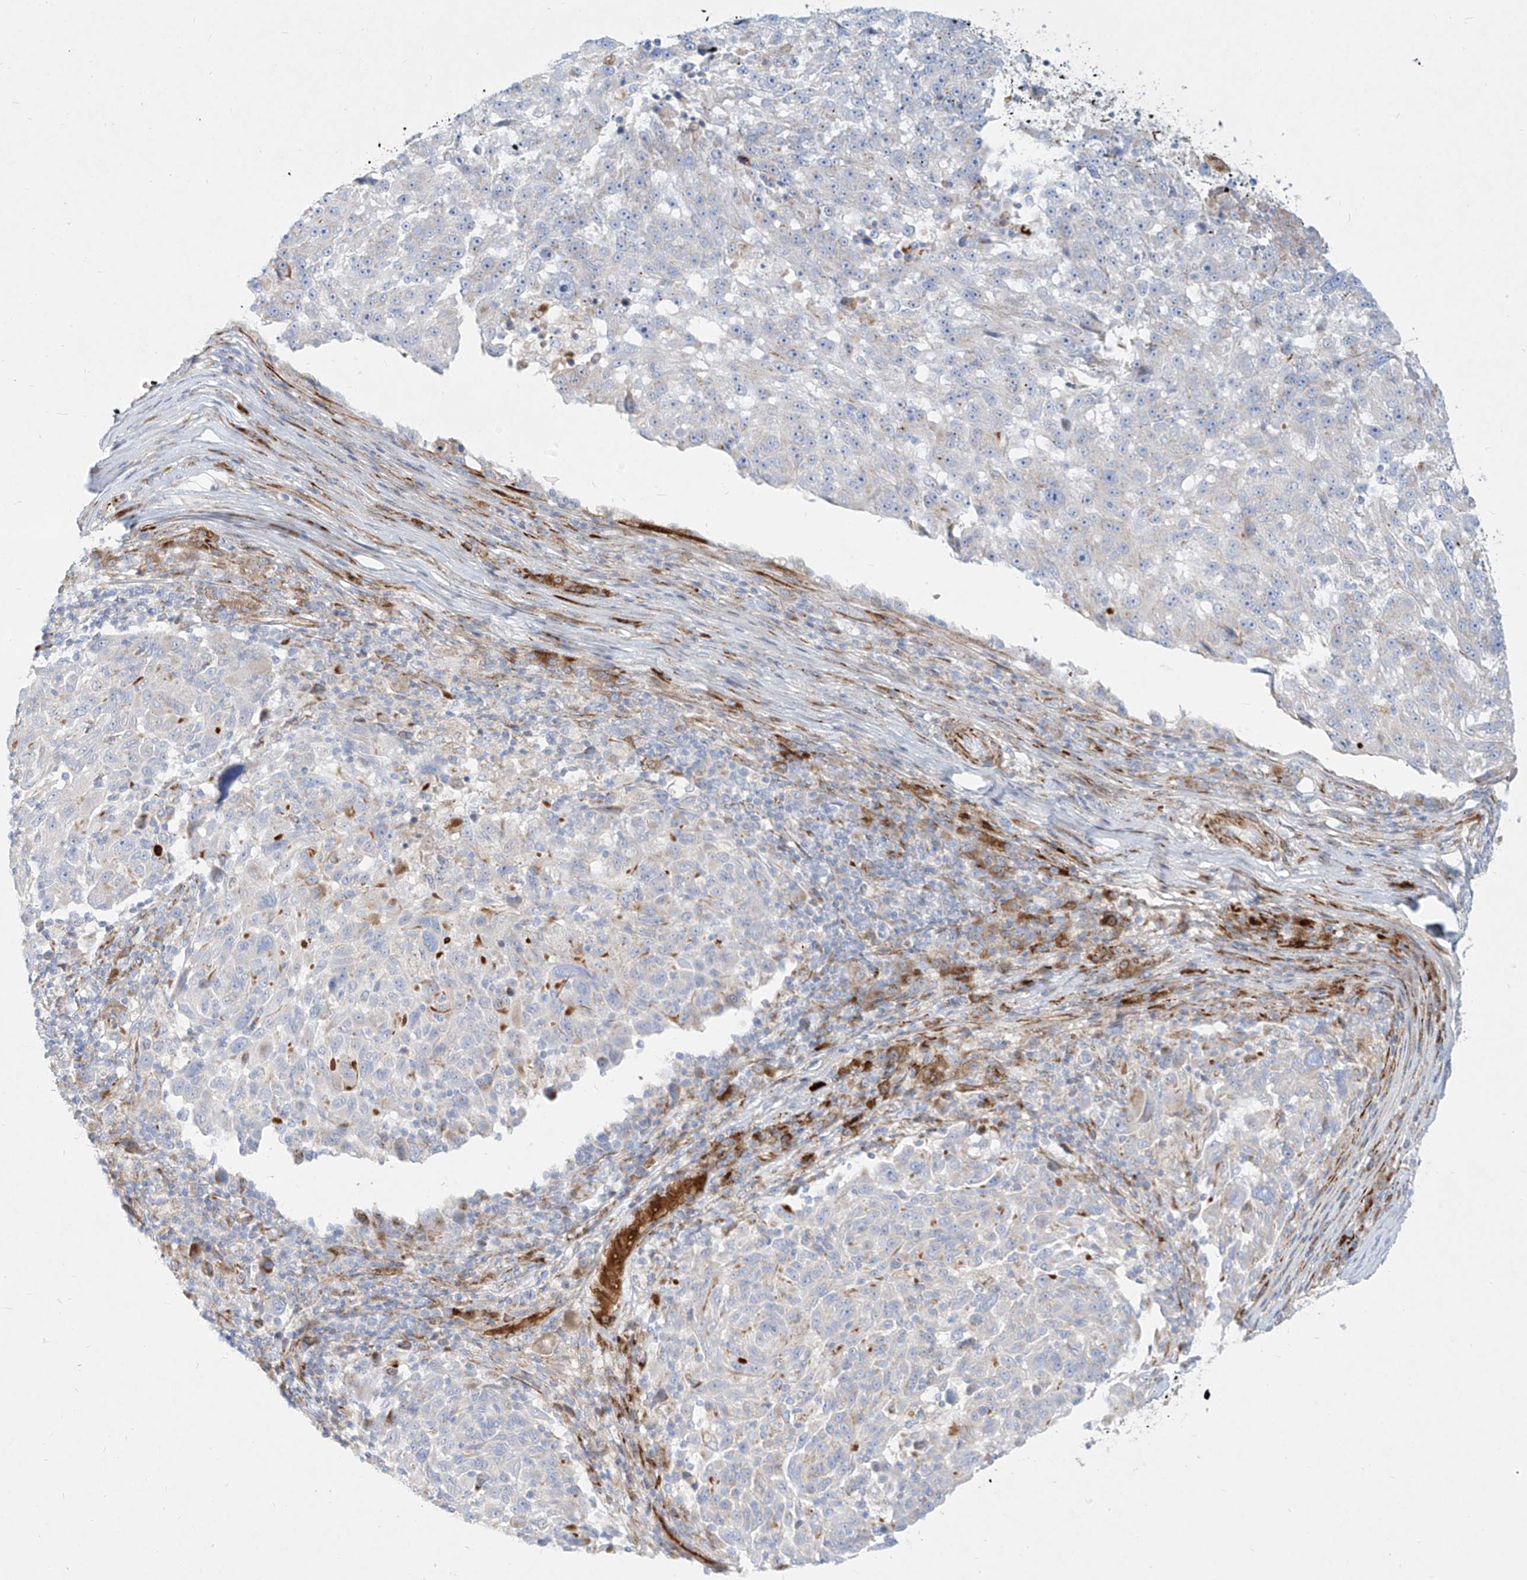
{"staining": {"intensity": "negative", "quantity": "none", "location": "none"}, "tissue": "melanoma", "cell_type": "Tumor cells", "image_type": "cancer", "snomed": [{"axis": "morphology", "description": "Malignant melanoma, NOS"}, {"axis": "topography", "description": "Skin"}], "caption": "Immunohistochemistry (IHC) of malignant melanoma shows no staining in tumor cells.", "gene": "MTX2", "patient": {"sex": "male", "age": 53}}